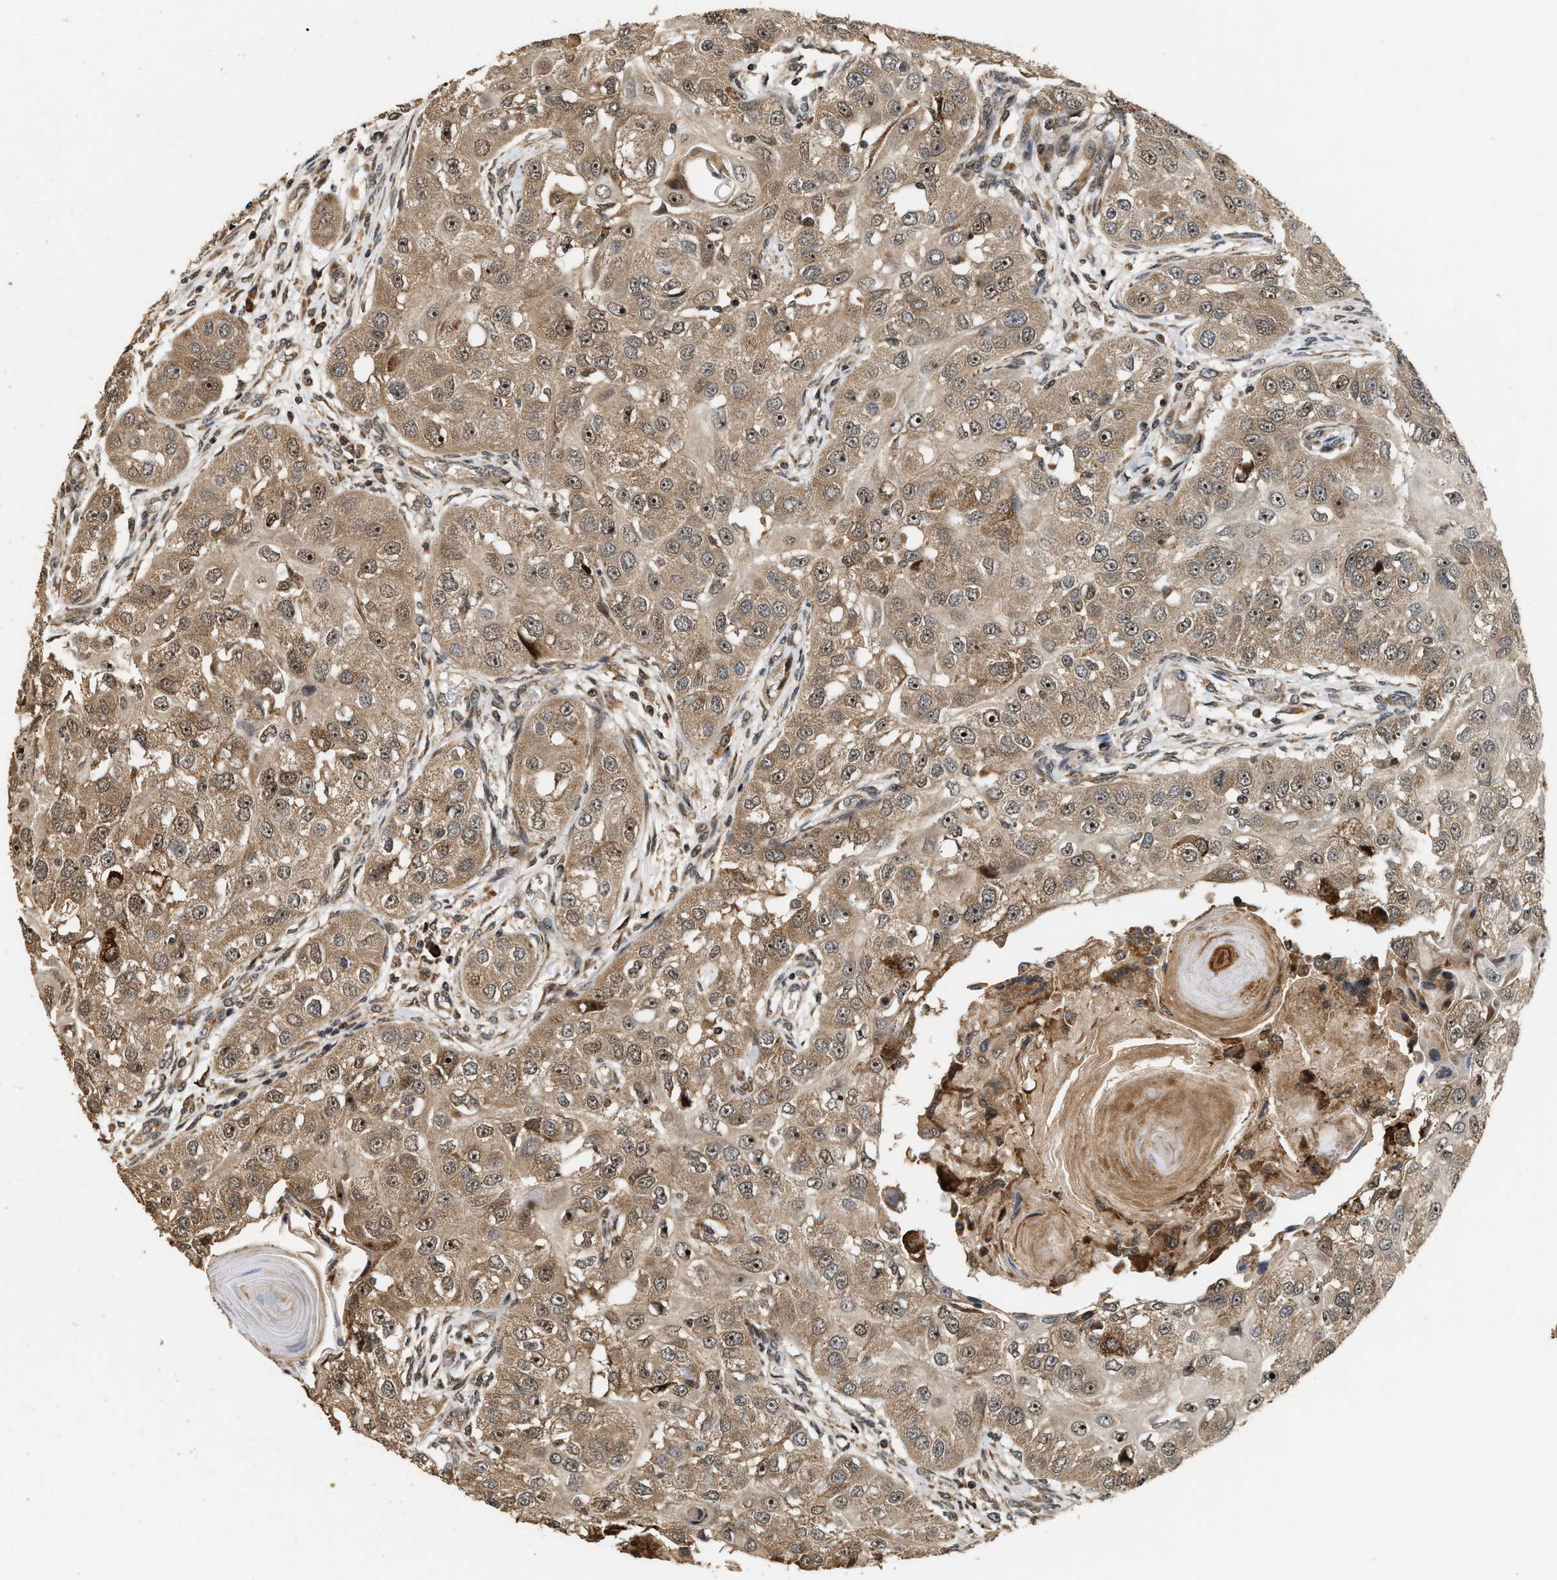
{"staining": {"intensity": "moderate", "quantity": ">75%", "location": "cytoplasmic/membranous,nuclear"}, "tissue": "head and neck cancer", "cell_type": "Tumor cells", "image_type": "cancer", "snomed": [{"axis": "morphology", "description": "Normal tissue, NOS"}, {"axis": "morphology", "description": "Squamous cell carcinoma, NOS"}, {"axis": "topography", "description": "Skeletal muscle"}, {"axis": "topography", "description": "Head-Neck"}], "caption": "A photomicrograph showing moderate cytoplasmic/membranous and nuclear expression in about >75% of tumor cells in head and neck cancer, as visualized by brown immunohistochemical staining.", "gene": "ELP2", "patient": {"sex": "male", "age": 51}}